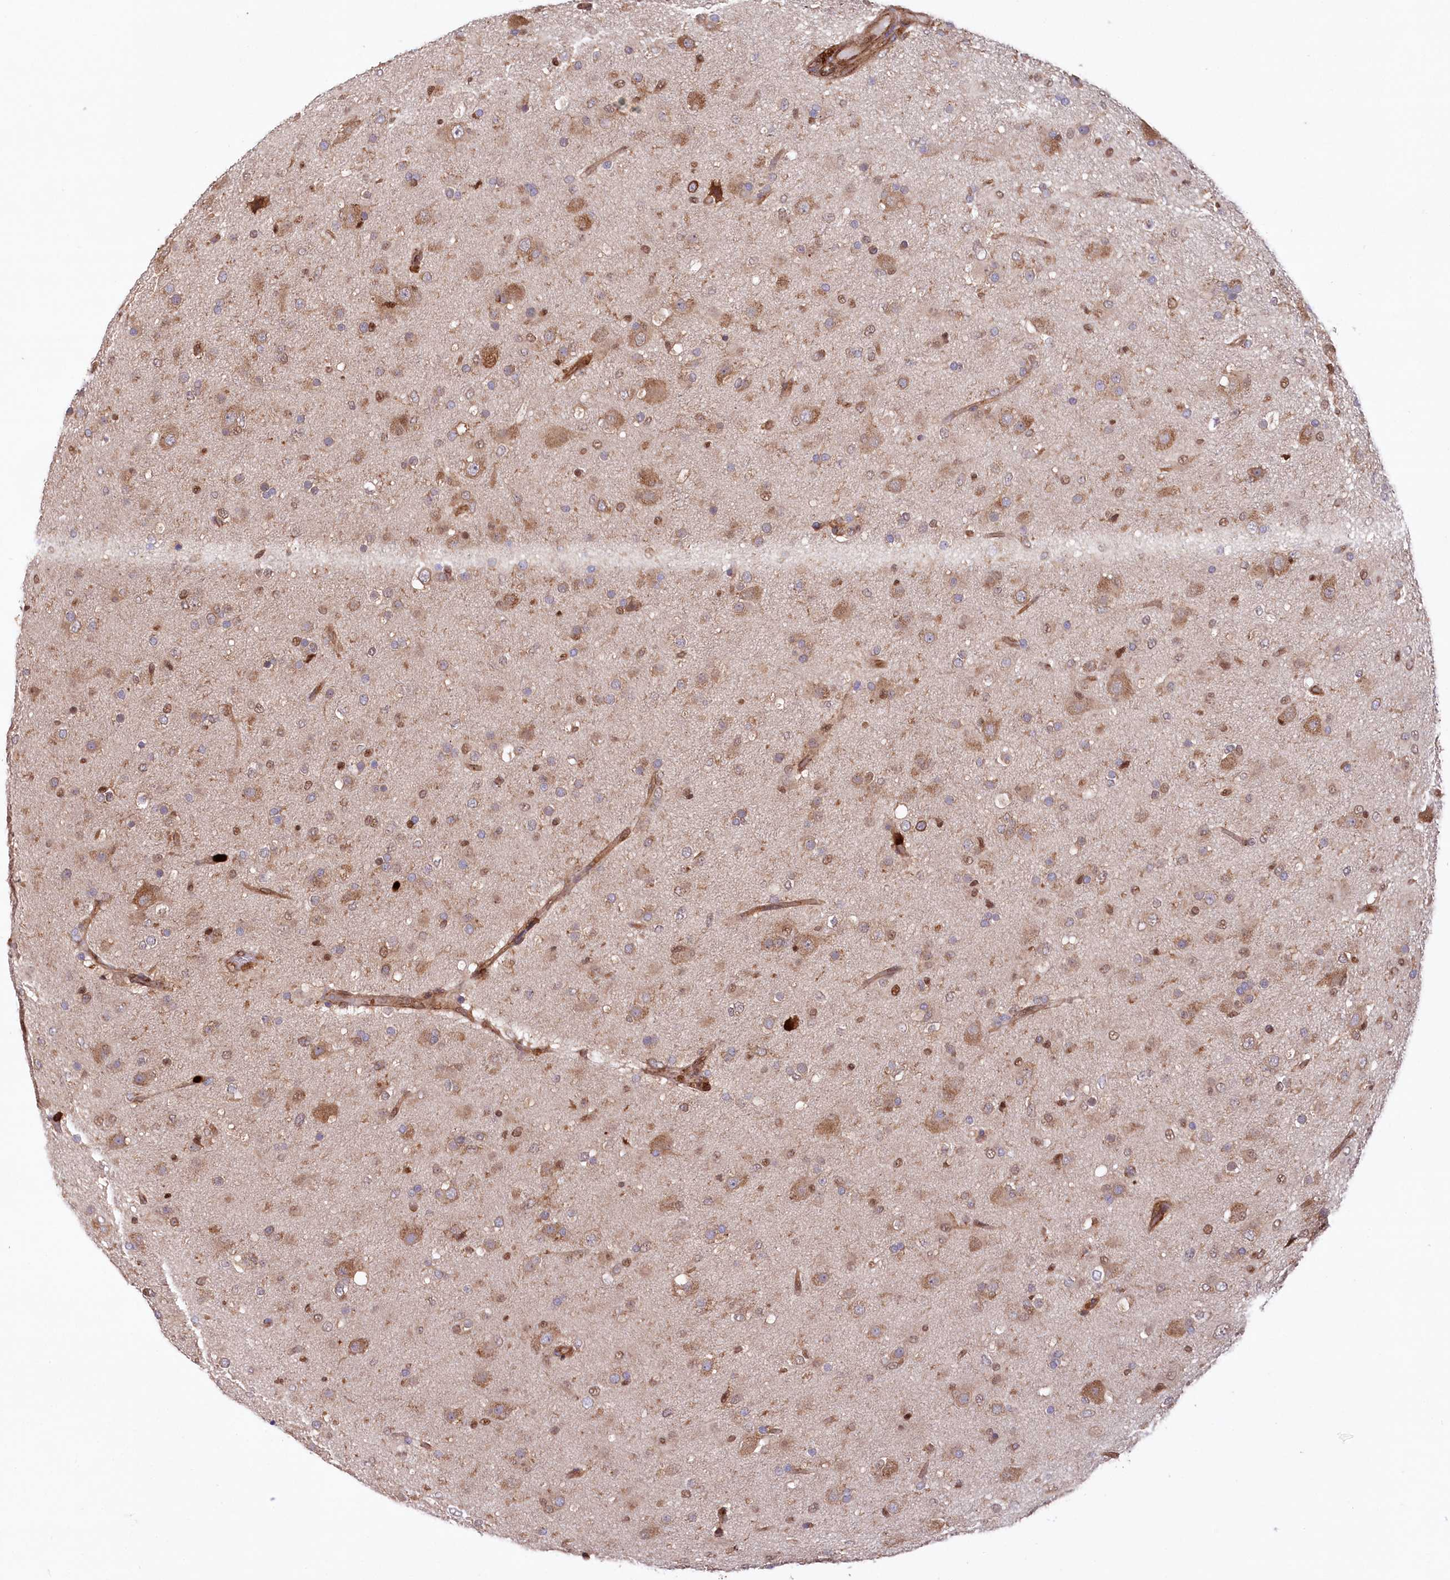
{"staining": {"intensity": "moderate", "quantity": "25%-75%", "location": "cytoplasmic/membranous"}, "tissue": "glioma", "cell_type": "Tumor cells", "image_type": "cancer", "snomed": [{"axis": "morphology", "description": "Glioma, malignant, Low grade"}, {"axis": "topography", "description": "Brain"}], "caption": "DAB (3,3'-diaminobenzidine) immunohistochemical staining of glioma displays moderate cytoplasmic/membranous protein positivity in approximately 25%-75% of tumor cells.", "gene": "LSG1", "patient": {"sex": "male", "age": 65}}